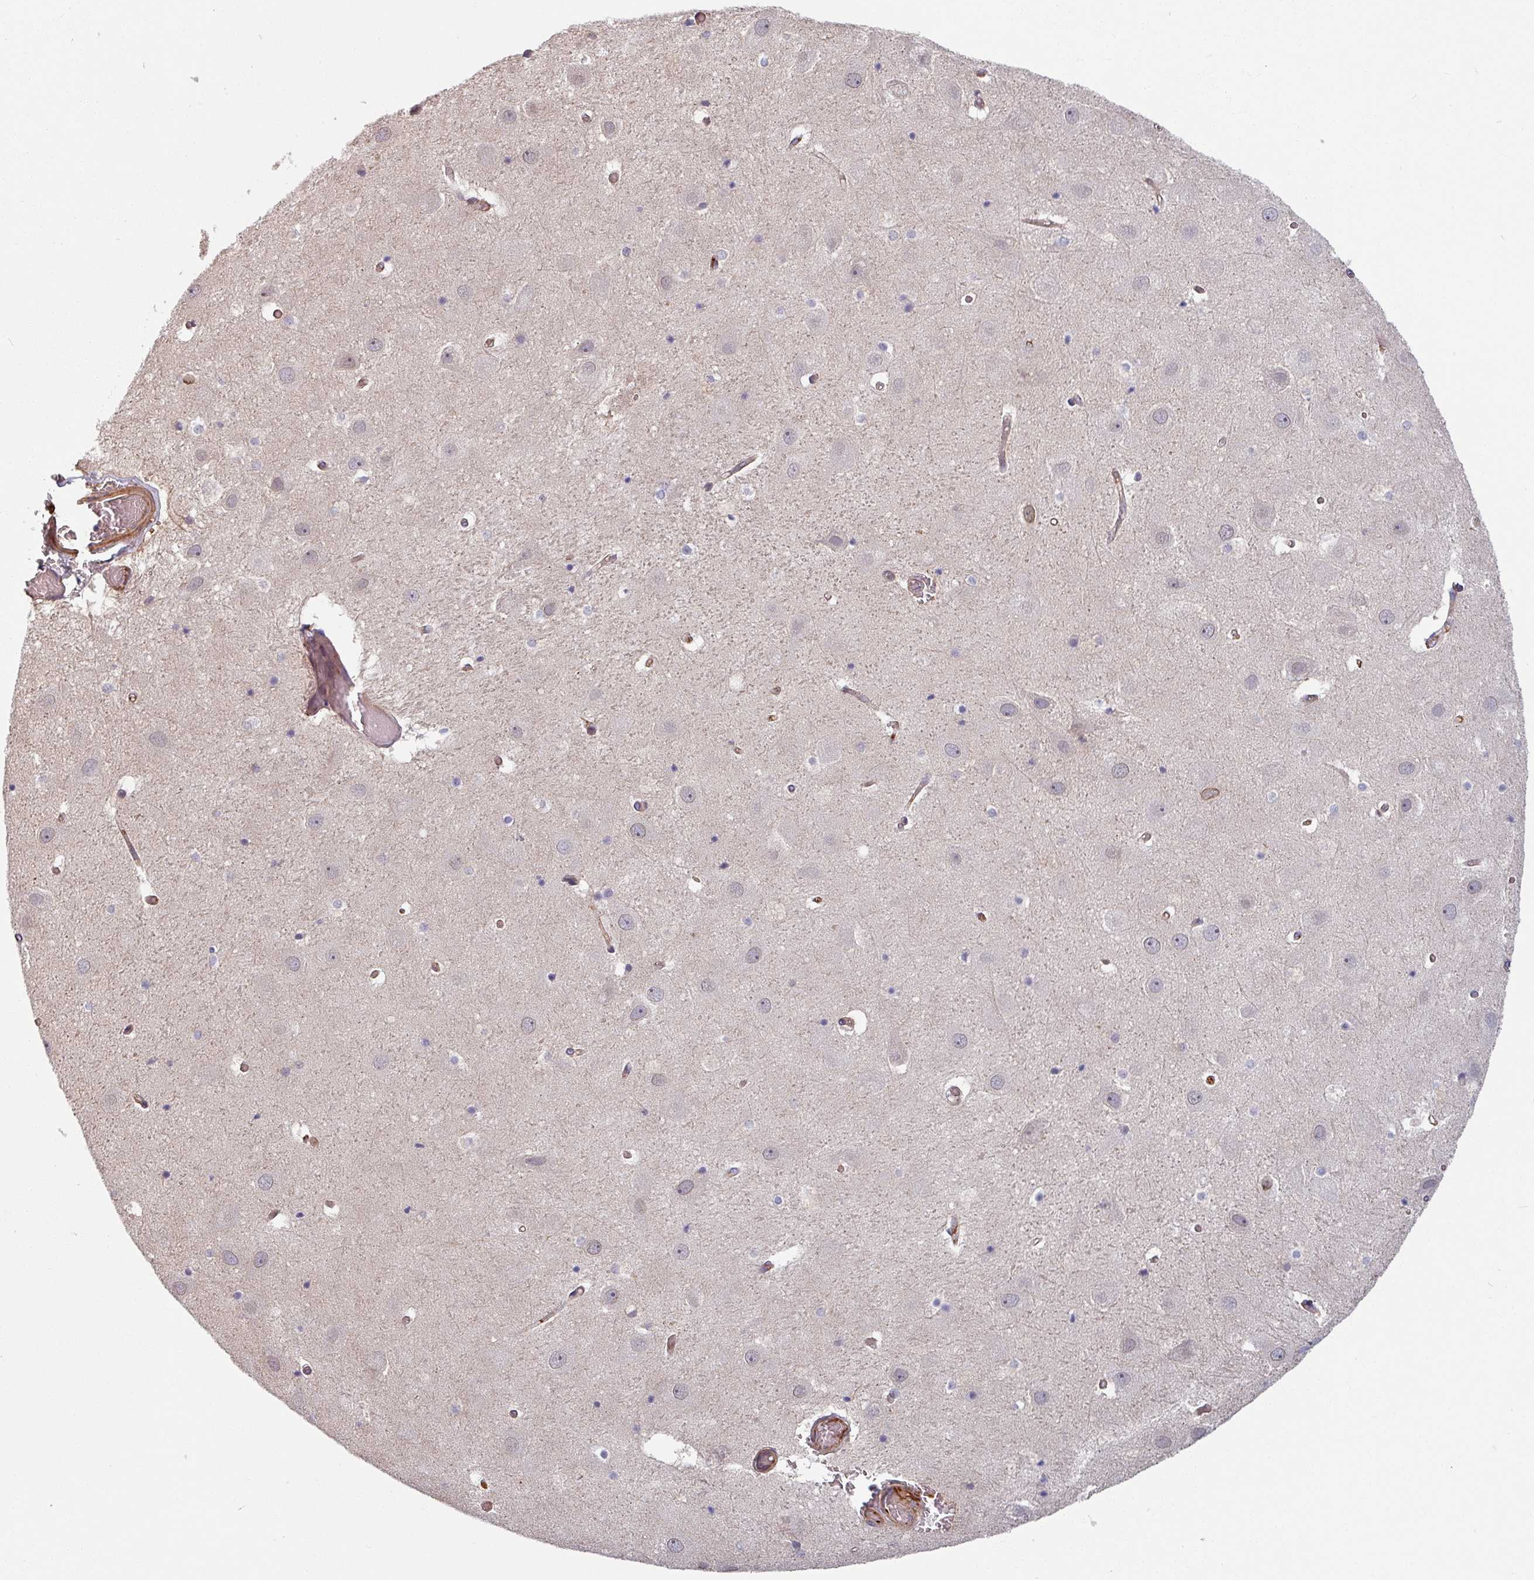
{"staining": {"intensity": "negative", "quantity": "none", "location": "none"}, "tissue": "hippocampus", "cell_type": "Glial cells", "image_type": "normal", "snomed": [{"axis": "morphology", "description": "Normal tissue, NOS"}, {"axis": "topography", "description": "Hippocampus"}], "caption": "IHC micrograph of unremarkable hippocampus stained for a protein (brown), which exhibits no expression in glial cells.", "gene": "C4BPB", "patient": {"sex": "female", "age": 52}}